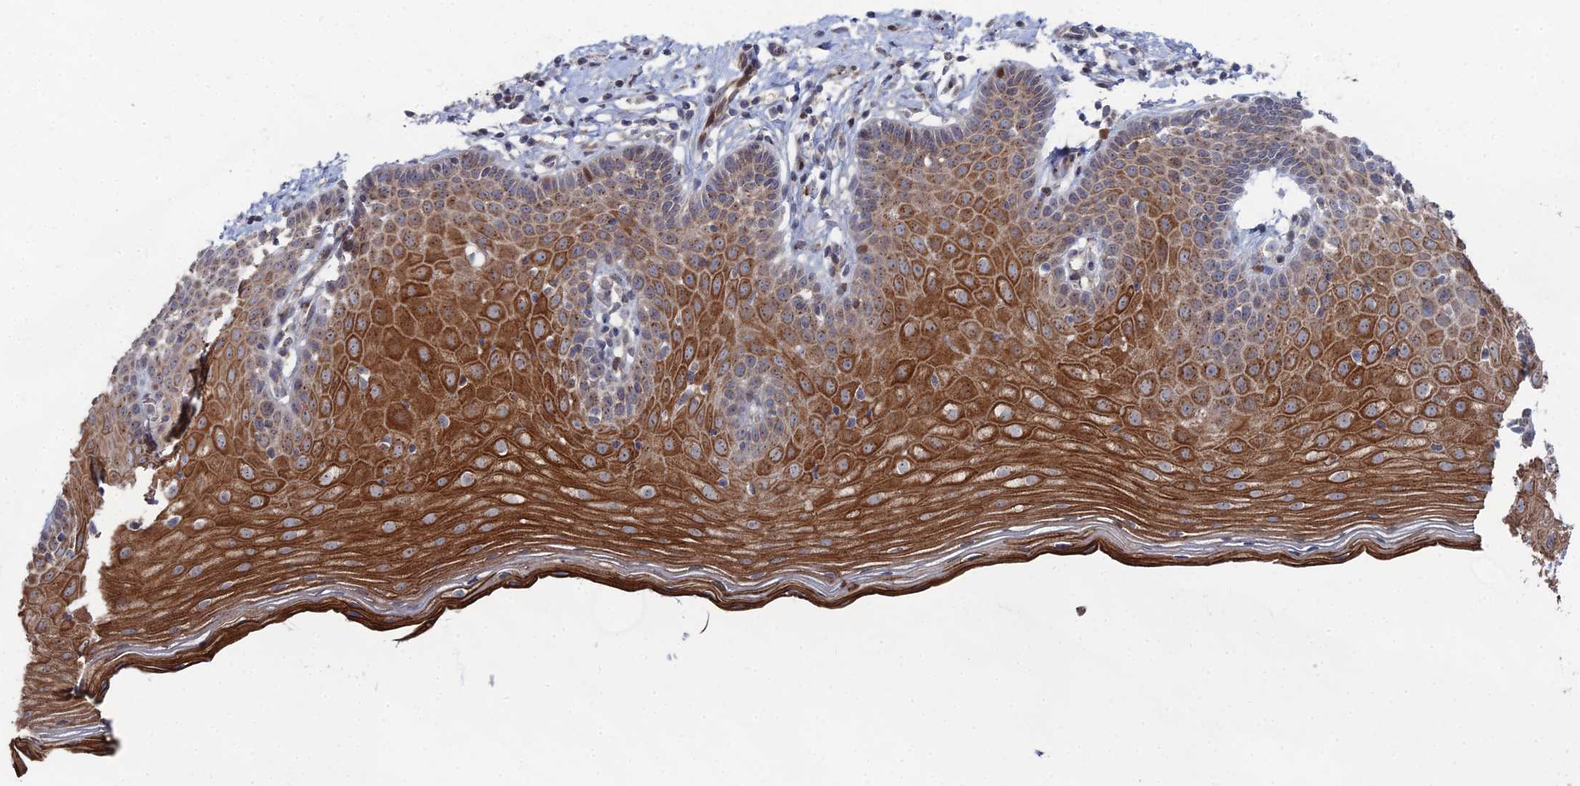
{"staining": {"intensity": "weak", "quantity": "25%-75%", "location": "cytoplasmic/membranous"}, "tissue": "cervix", "cell_type": "Glandular cells", "image_type": "normal", "snomed": [{"axis": "morphology", "description": "Normal tissue, NOS"}, {"axis": "topography", "description": "Cervix"}], "caption": "High-power microscopy captured an immunohistochemistry histopathology image of normal cervix, revealing weak cytoplasmic/membranous positivity in about 25%-75% of glandular cells.", "gene": "SGMS1", "patient": {"sex": "female", "age": 36}}